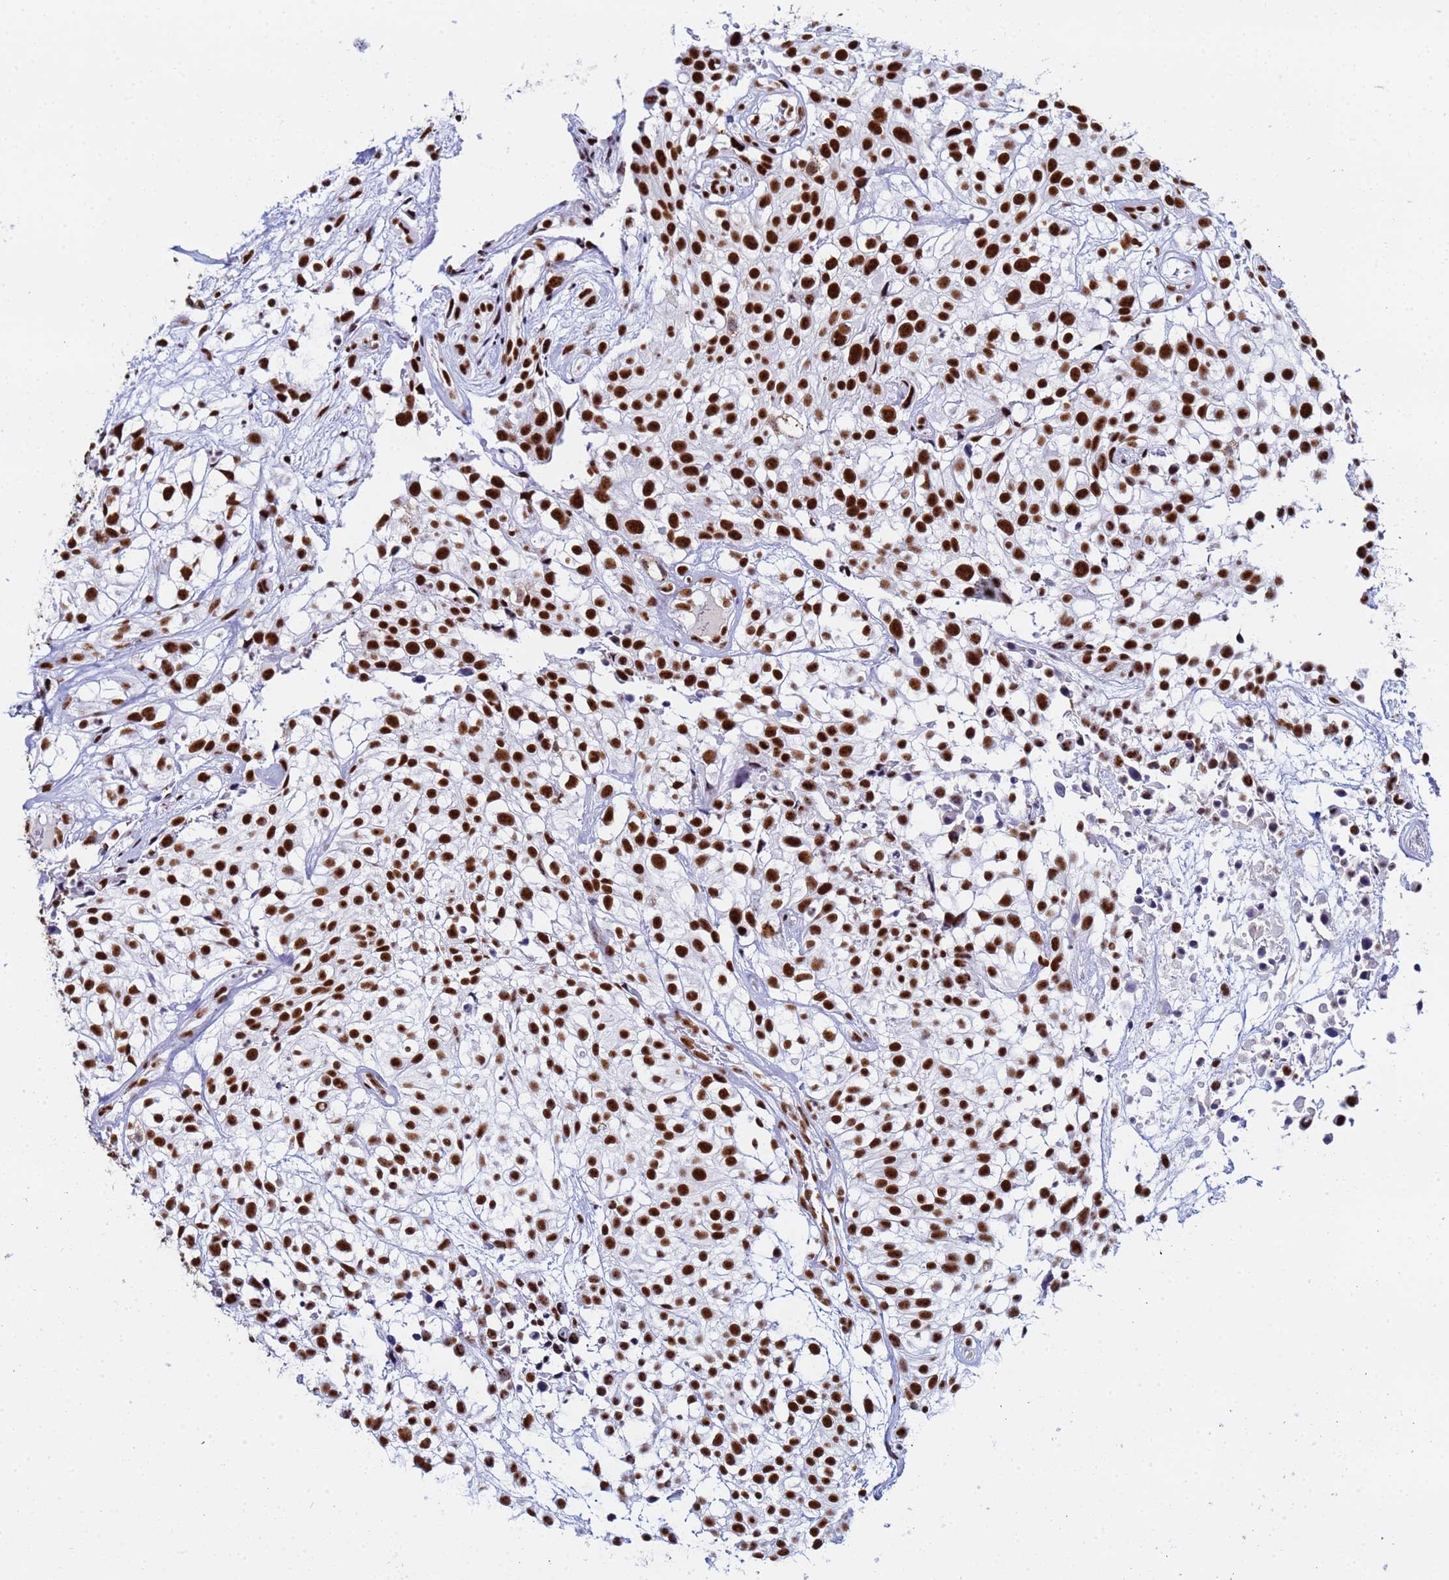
{"staining": {"intensity": "strong", "quantity": ">75%", "location": "nuclear"}, "tissue": "urothelial cancer", "cell_type": "Tumor cells", "image_type": "cancer", "snomed": [{"axis": "morphology", "description": "Urothelial carcinoma, High grade"}, {"axis": "topography", "description": "Urinary bladder"}], "caption": "Tumor cells exhibit high levels of strong nuclear expression in about >75% of cells in urothelial cancer.", "gene": "SNRPA1", "patient": {"sex": "male", "age": 56}}